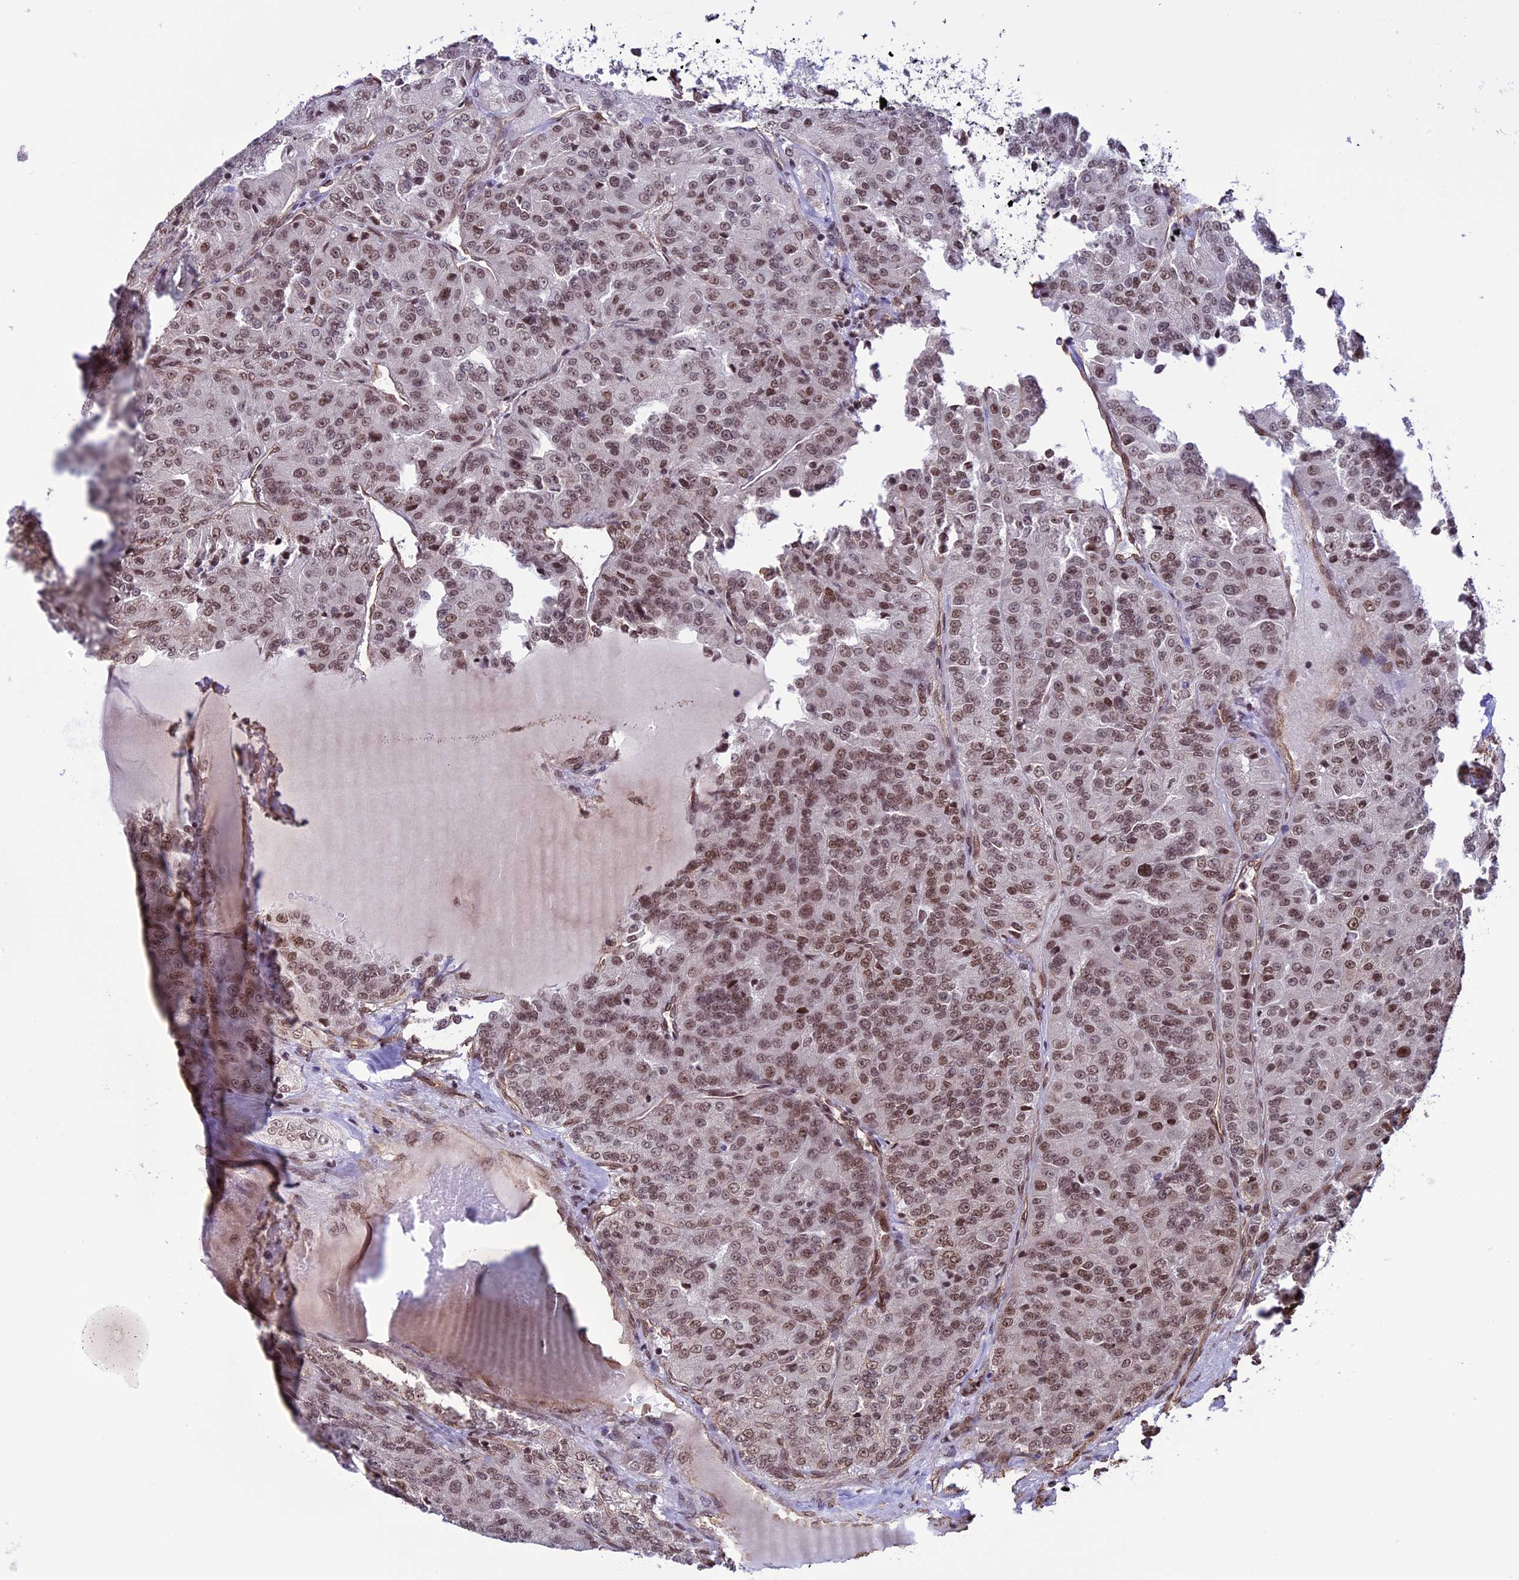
{"staining": {"intensity": "moderate", "quantity": ">75%", "location": "nuclear"}, "tissue": "renal cancer", "cell_type": "Tumor cells", "image_type": "cancer", "snomed": [{"axis": "morphology", "description": "Adenocarcinoma, NOS"}, {"axis": "topography", "description": "Kidney"}], "caption": "Adenocarcinoma (renal) stained with a protein marker reveals moderate staining in tumor cells.", "gene": "MPHOSPH8", "patient": {"sex": "female", "age": 63}}